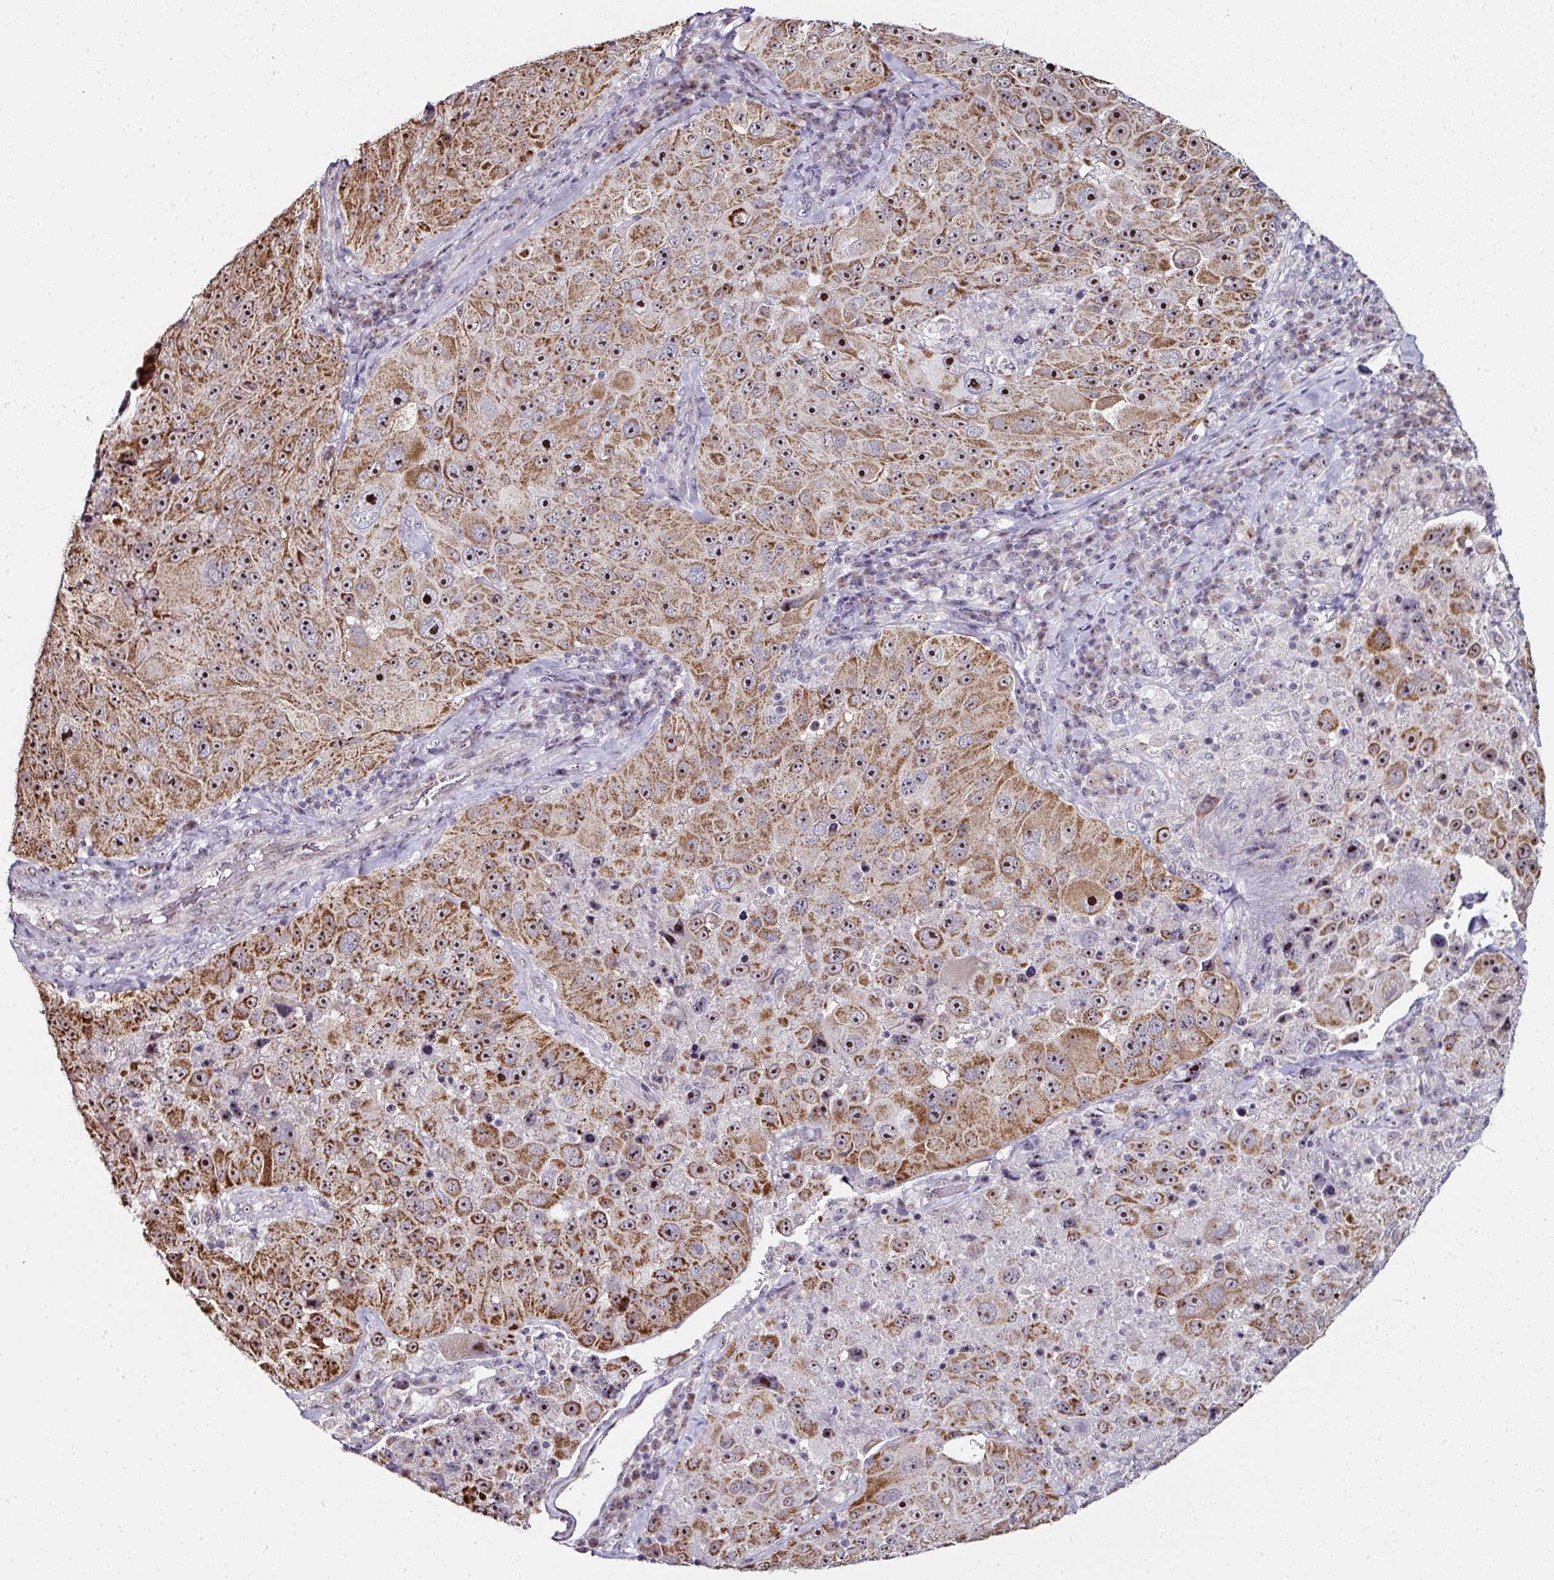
{"staining": {"intensity": "strong", "quantity": ">75%", "location": "cytoplasmic/membranous,nuclear"}, "tissue": "melanoma", "cell_type": "Tumor cells", "image_type": "cancer", "snomed": [{"axis": "morphology", "description": "Malignant melanoma, Metastatic site"}, {"axis": "topography", "description": "Lymph node"}], "caption": "Immunohistochemistry (IHC) (DAB) staining of malignant melanoma (metastatic site) reveals strong cytoplasmic/membranous and nuclear protein positivity in about >75% of tumor cells.", "gene": "NACC2", "patient": {"sex": "male", "age": 62}}